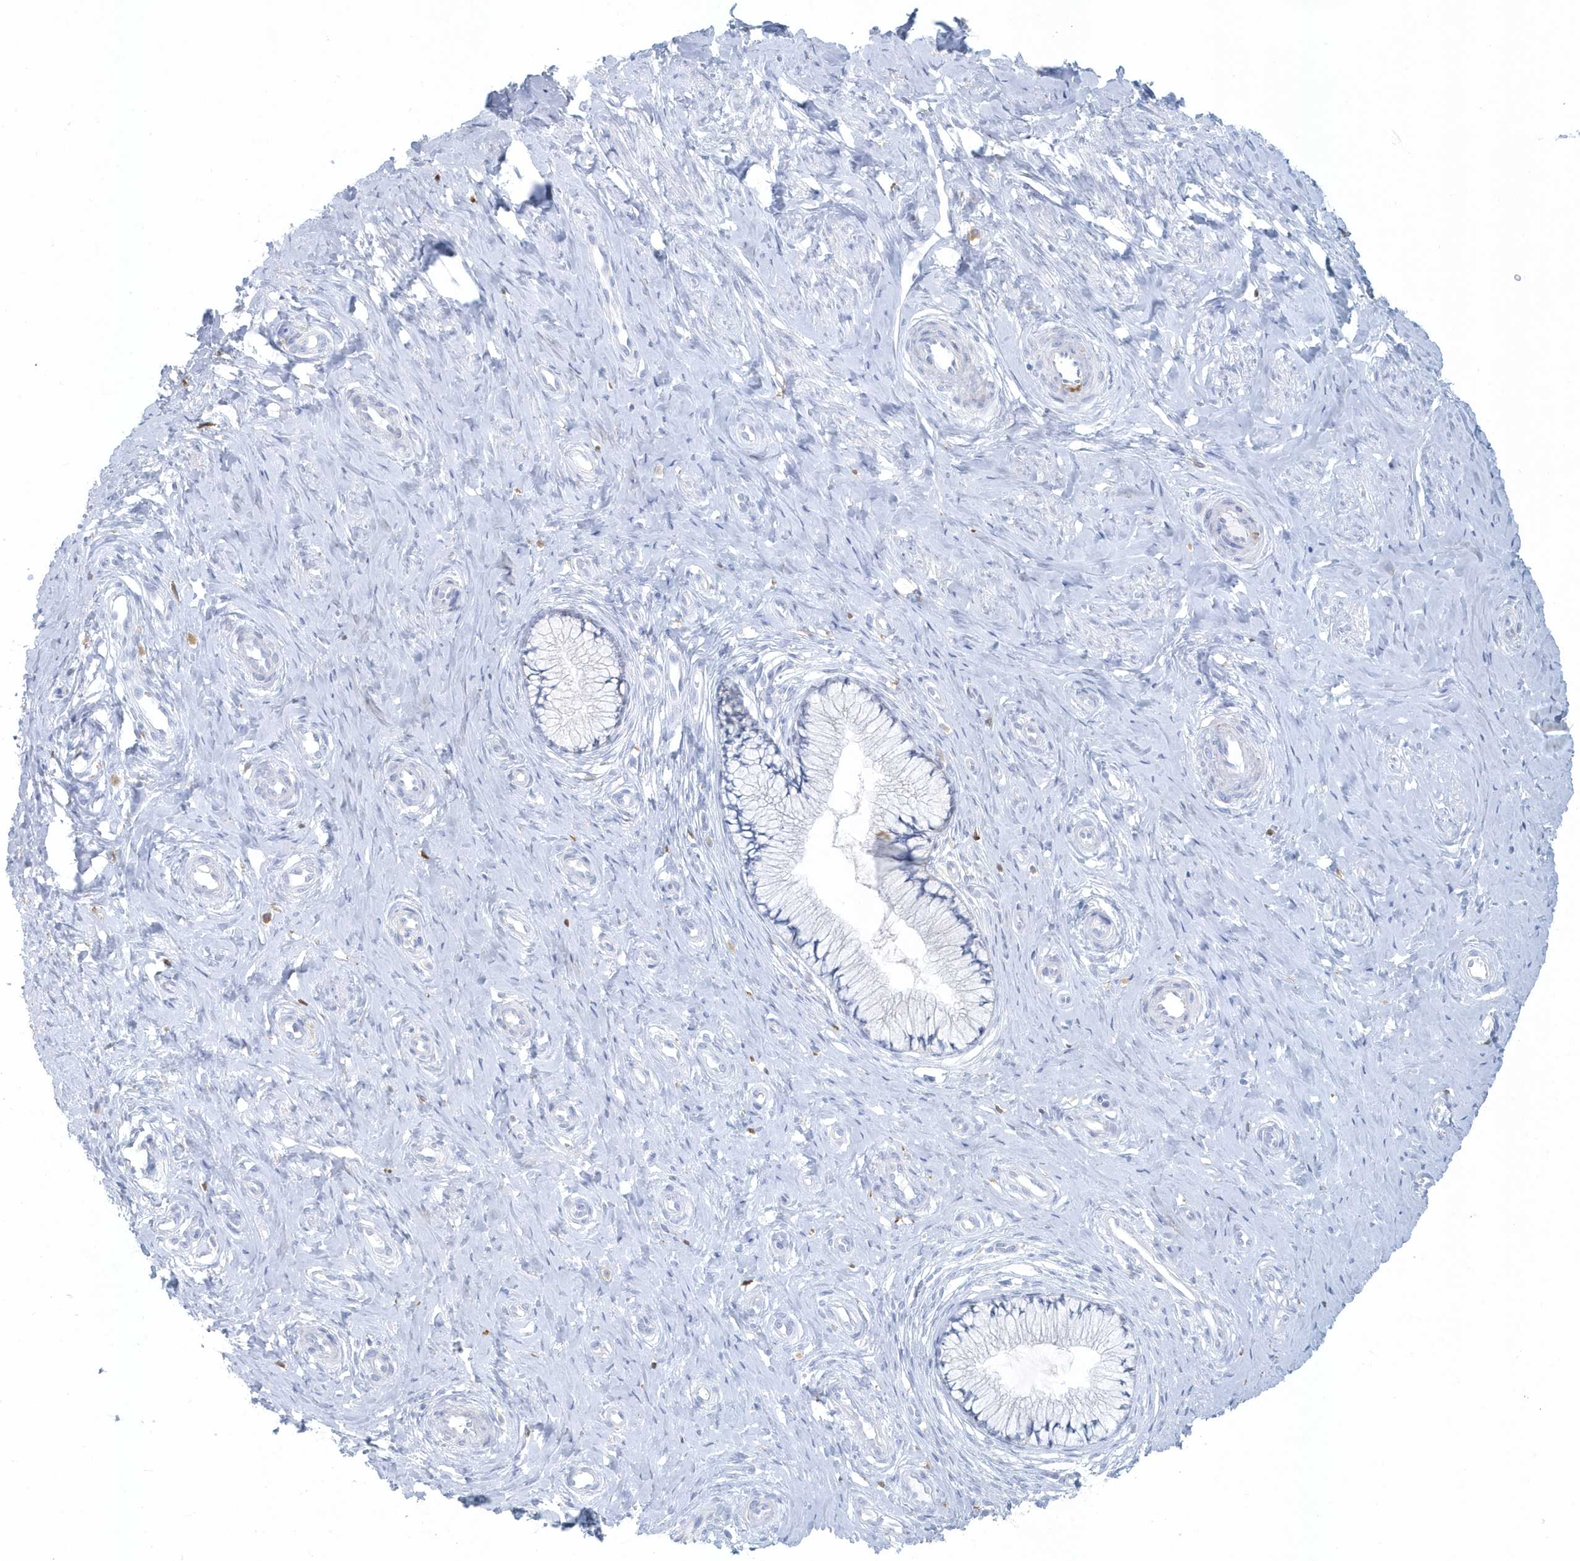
{"staining": {"intensity": "negative", "quantity": "none", "location": "none"}, "tissue": "cervix", "cell_type": "Glandular cells", "image_type": "normal", "snomed": [{"axis": "morphology", "description": "Normal tissue, NOS"}, {"axis": "topography", "description": "Cervix"}], "caption": "An immunohistochemistry (IHC) micrograph of unremarkable cervix is shown. There is no staining in glandular cells of cervix.", "gene": "FAM98A", "patient": {"sex": "female", "age": 36}}